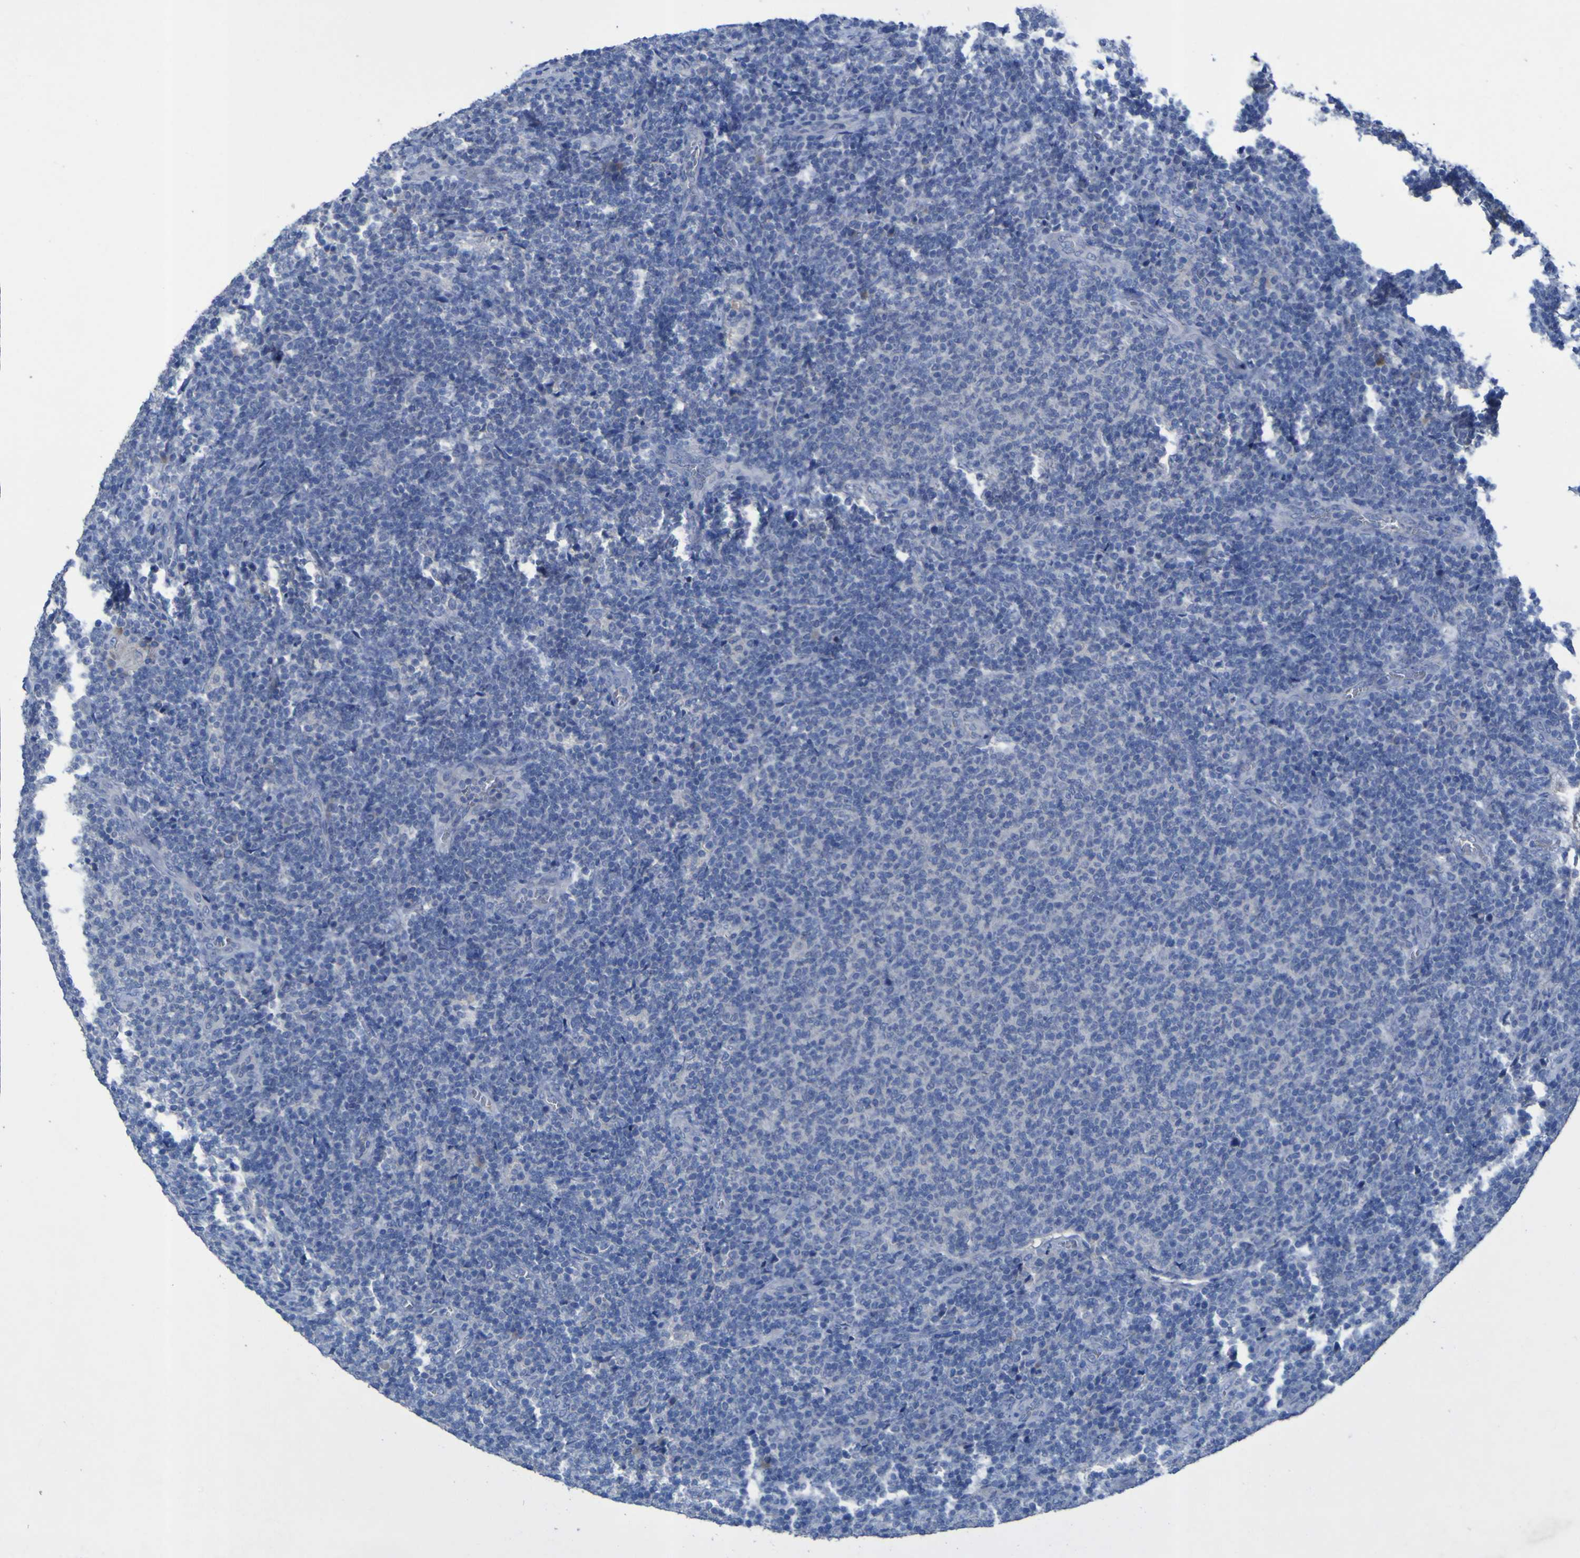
{"staining": {"intensity": "negative", "quantity": "none", "location": "none"}, "tissue": "lymphoma", "cell_type": "Tumor cells", "image_type": "cancer", "snomed": [{"axis": "morphology", "description": "Malignant lymphoma, non-Hodgkin's type, Low grade"}, {"axis": "topography", "description": "Lymph node"}], "caption": "This image is of malignant lymphoma, non-Hodgkin's type (low-grade) stained with immunohistochemistry (IHC) to label a protein in brown with the nuclei are counter-stained blue. There is no staining in tumor cells. (Stains: DAB (3,3'-diaminobenzidine) immunohistochemistry with hematoxylin counter stain, Microscopy: brightfield microscopy at high magnification).", "gene": "SGK2", "patient": {"sex": "male", "age": 66}}